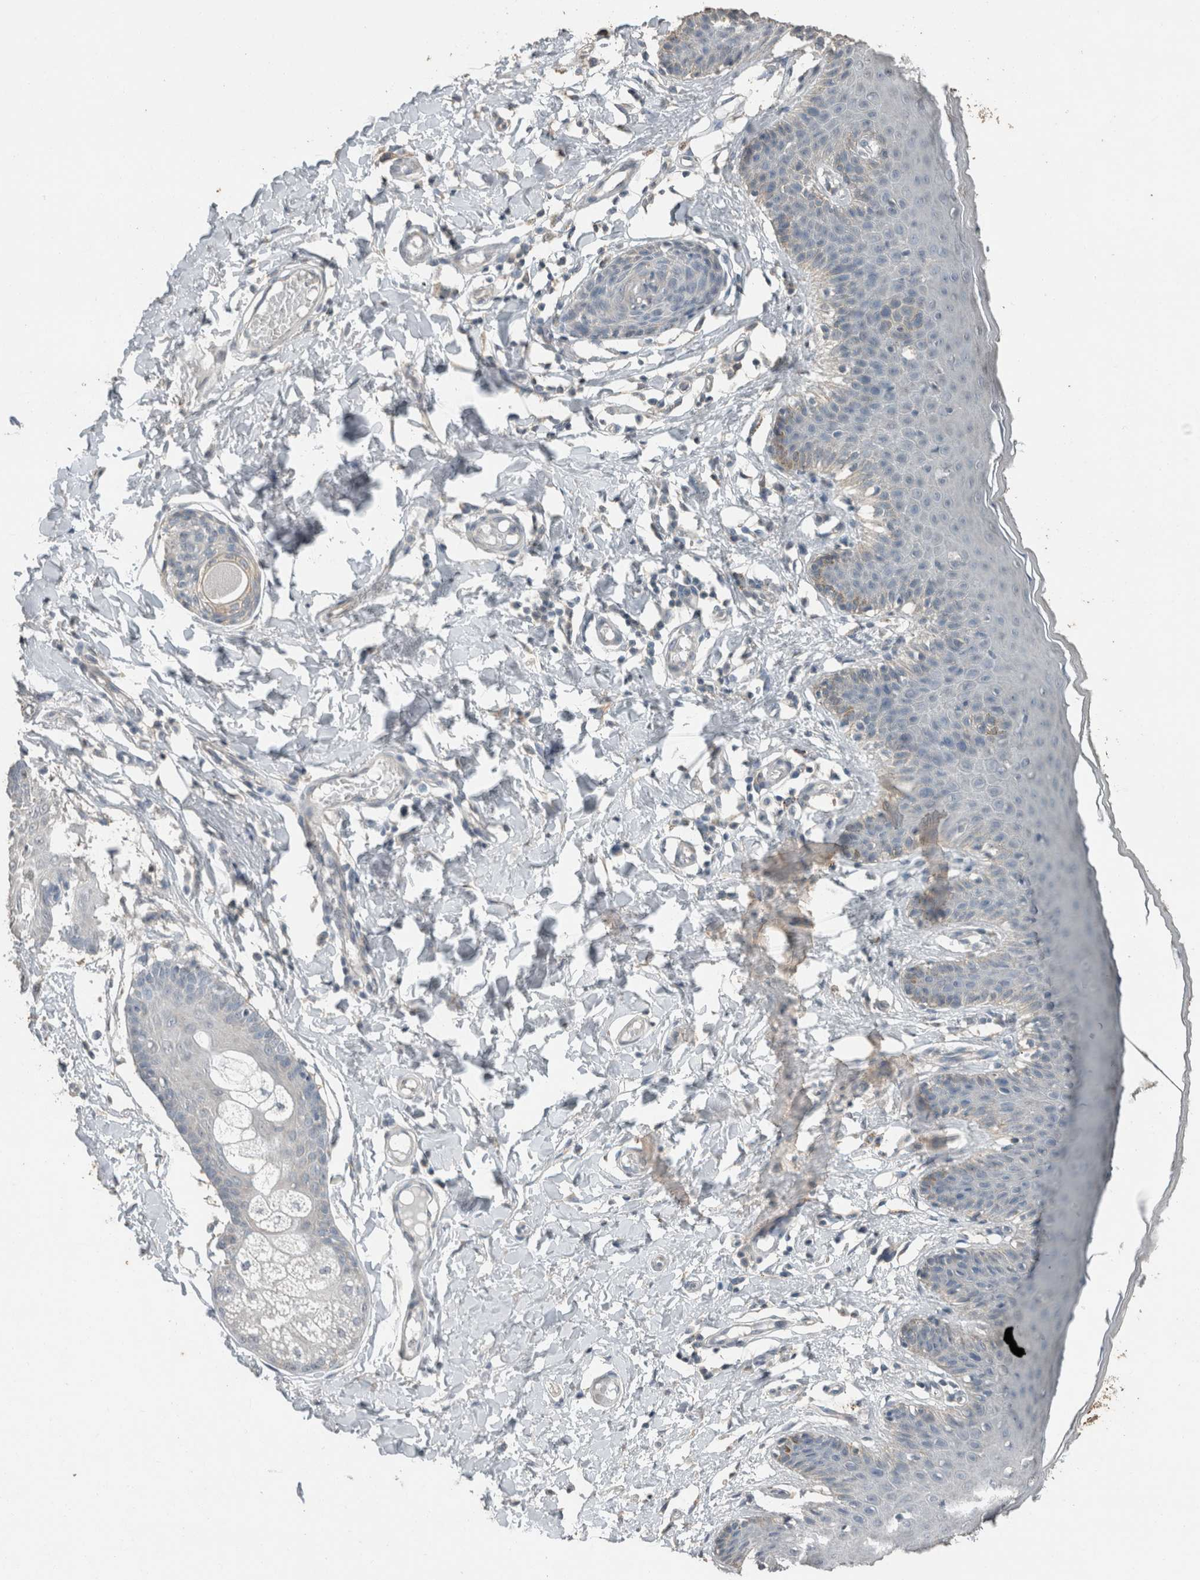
{"staining": {"intensity": "moderate", "quantity": "<25%", "location": "cytoplasmic/membranous"}, "tissue": "skin", "cell_type": "Epidermal cells", "image_type": "normal", "snomed": [{"axis": "morphology", "description": "Normal tissue, NOS"}, {"axis": "topography", "description": "Vulva"}], "caption": "Skin stained with a brown dye demonstrates moderate cytoplasmic/membranous positive expression in about <25% of epidermal cells.", "gene": "ACVR2B", "patient": {"sex": "female", "age": 66}}